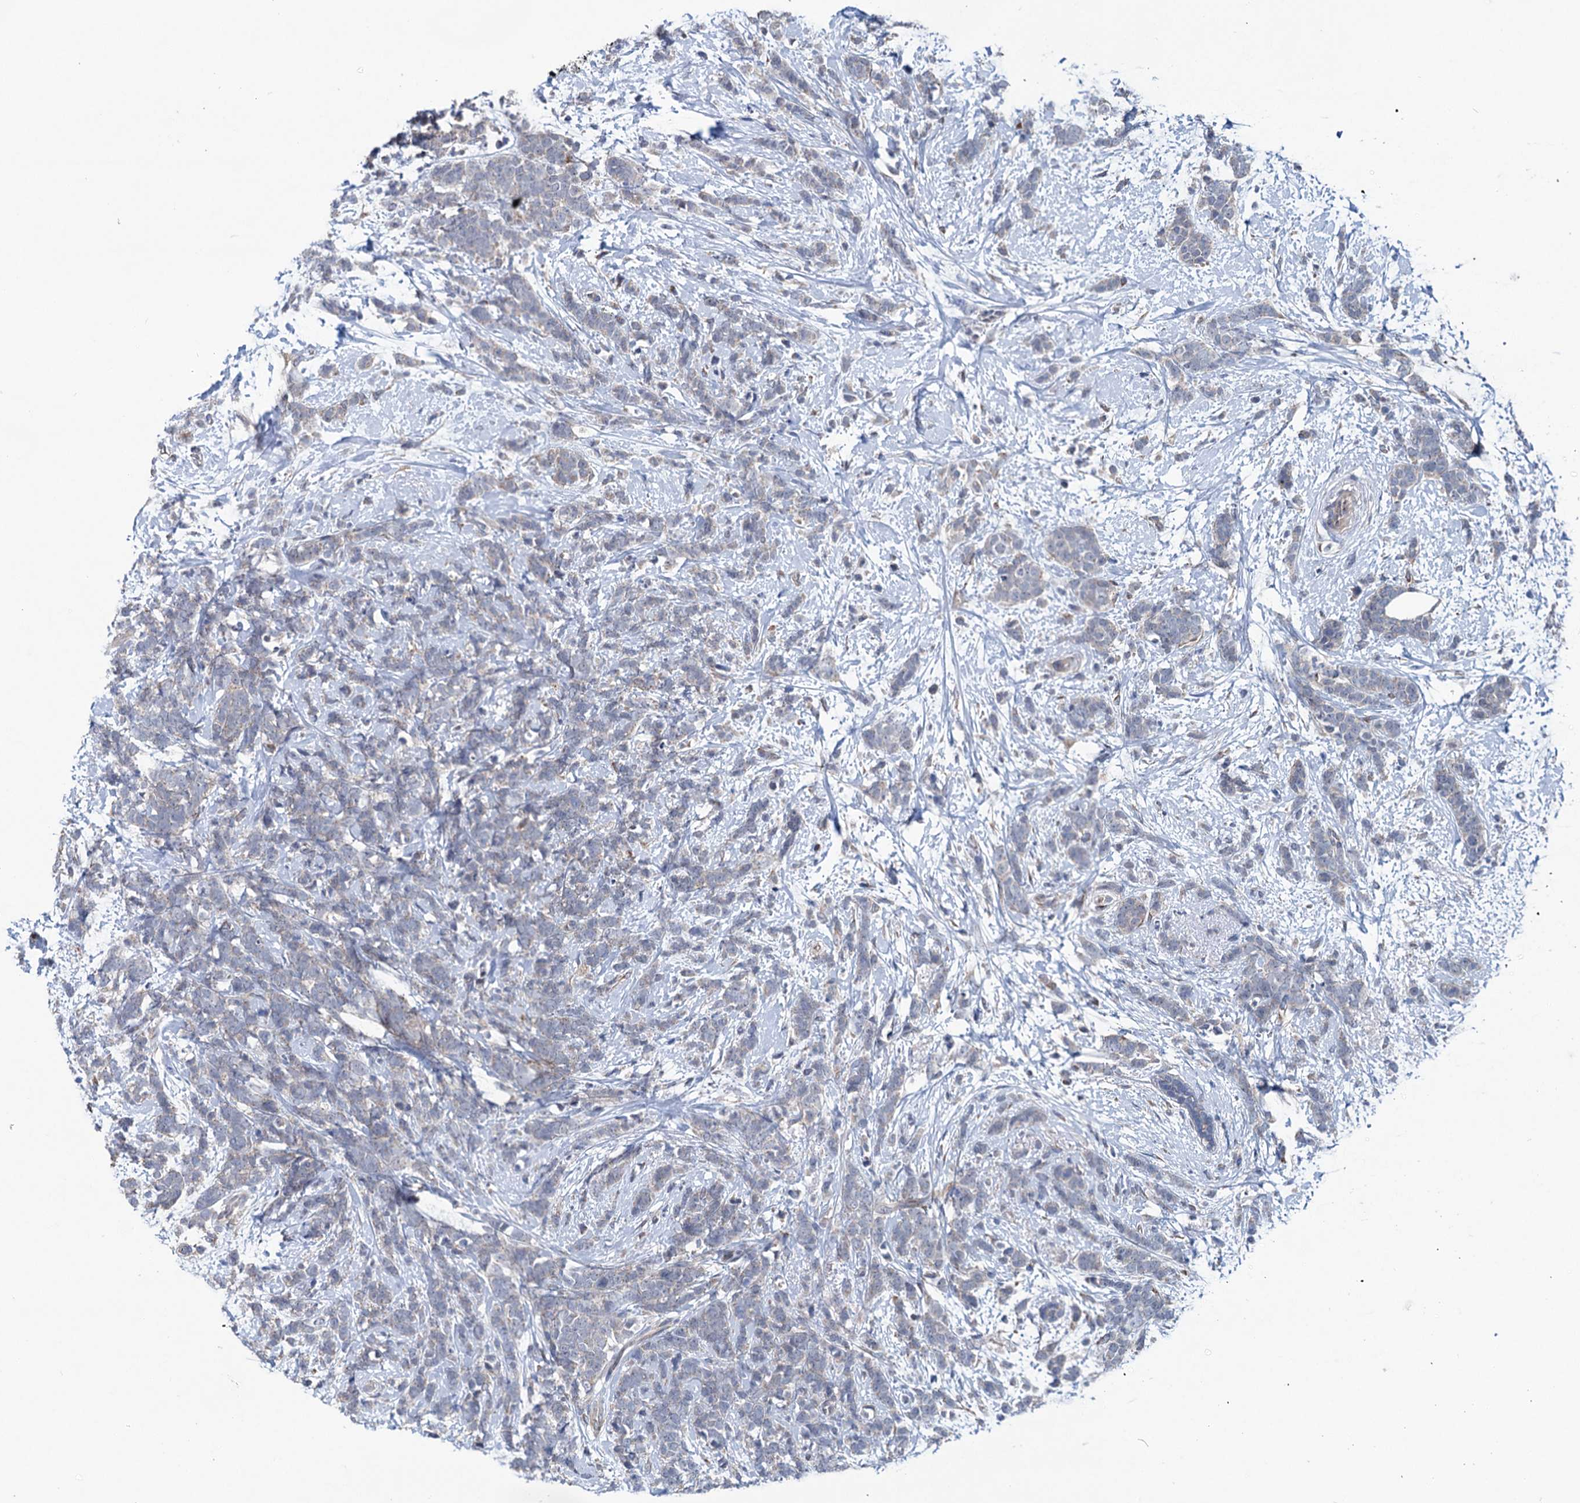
{"staining": {"intensity": "negative", "quantity": "none", "location": "none"}, "tissue": "breast cancer", "cell_type": "Tumor cells", "image_type": "cancer", "snomed": [{"axis": "morphology", "description": "Lobular carcinoma"}, {"axis": "topography", "description": "Breast"}], "caption": "Immunohistochemical staining of human breast cancer (lobular carcinoma) demonstrates no significant positivity in tumor cells.", "gene": "EYA4", "patient": {"sex": "female", "age": 58}}